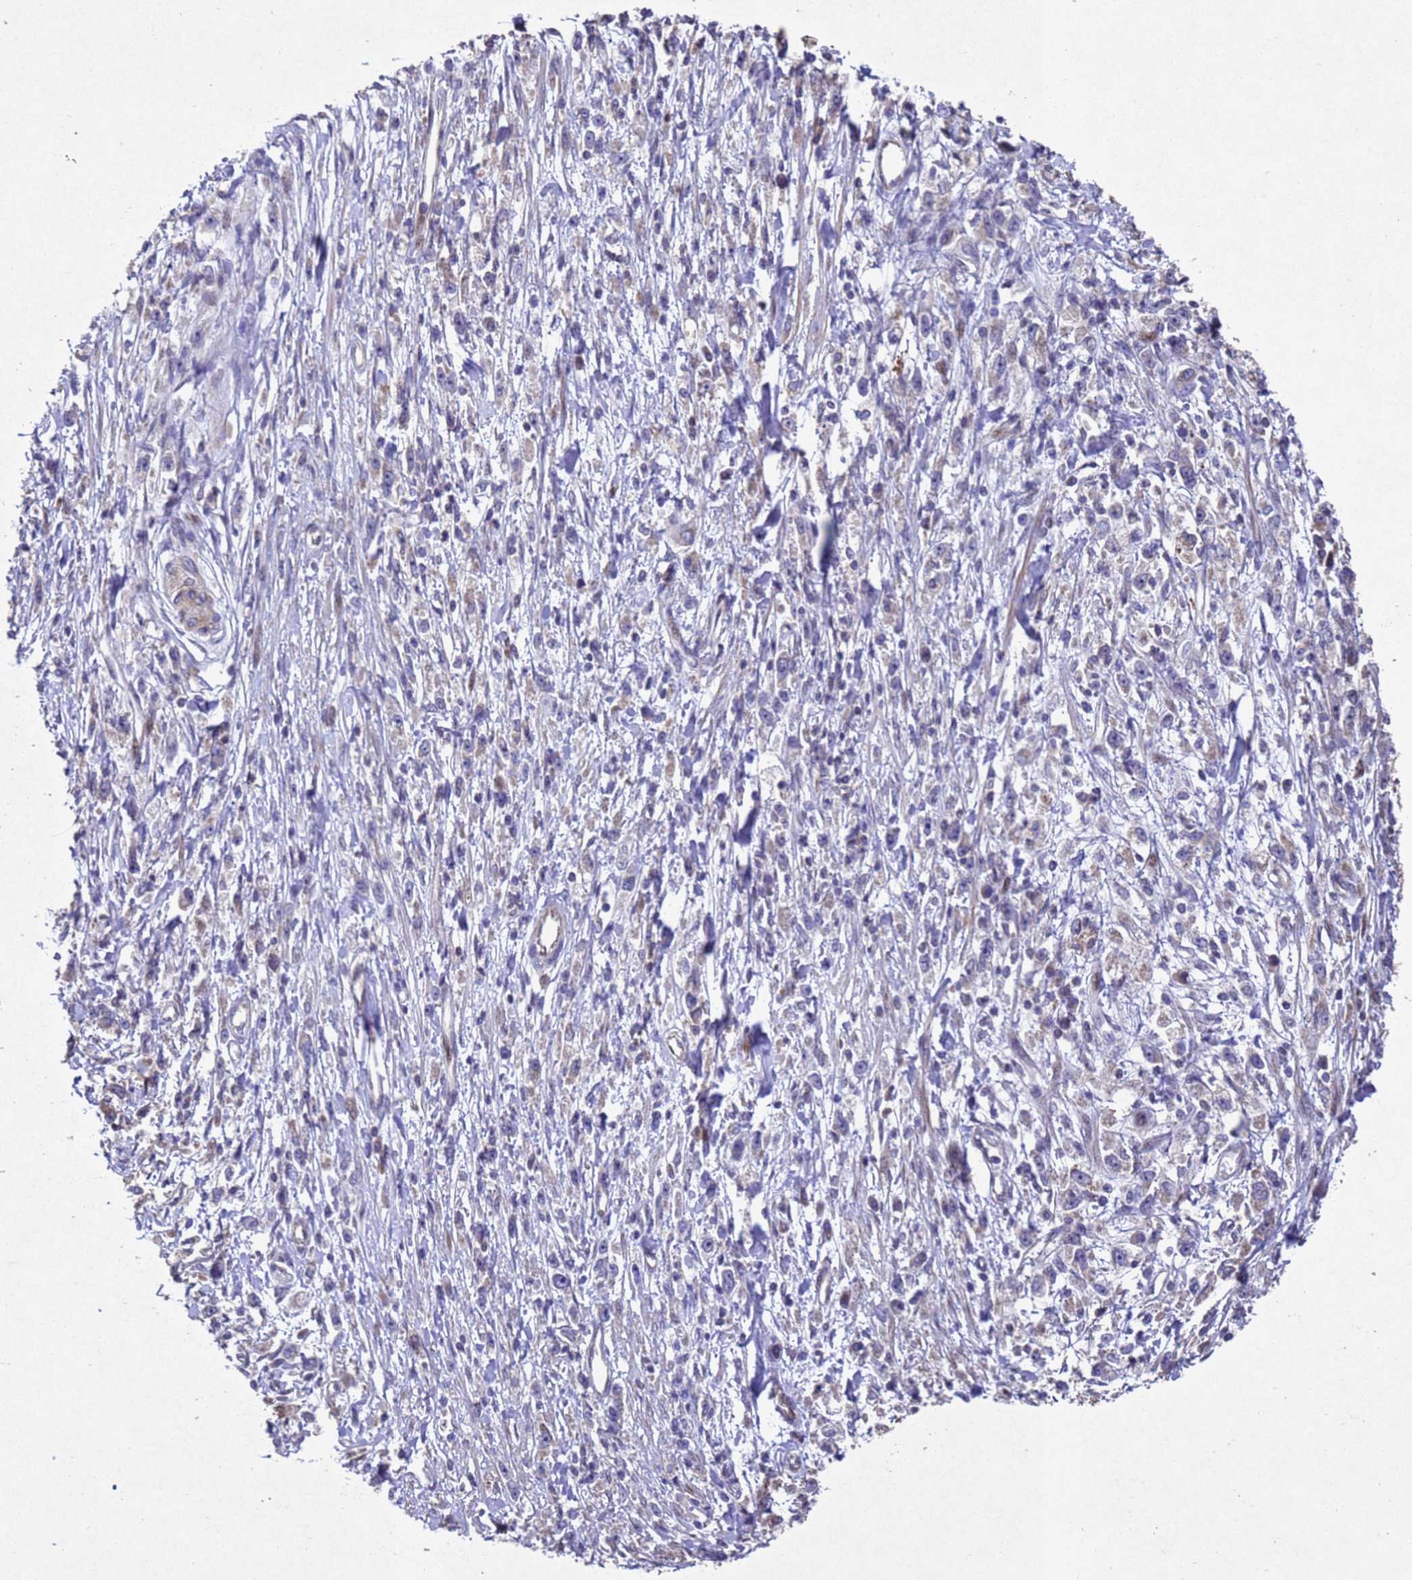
{"staining": {"intensity": "weak", "quantity": "<25%", "location": "cytoplasmic/membranous"}, "tissue": "stomach cancer", "cell_type": "Tumor cells", "image_type": "cancer", "snomed": [{"axis": "morphology", "description": "Adenocarcinoma, NOS"}, {"axis": "topography", "description": "Stomach"}], "caption": "Protein analysis of stomach adenocarcinoma demonstrates no significant positivity in tumor cells. Nuclei are stained in blue.", "gene": "TBK1", "patient": {"sex": "female", "age": 59}}